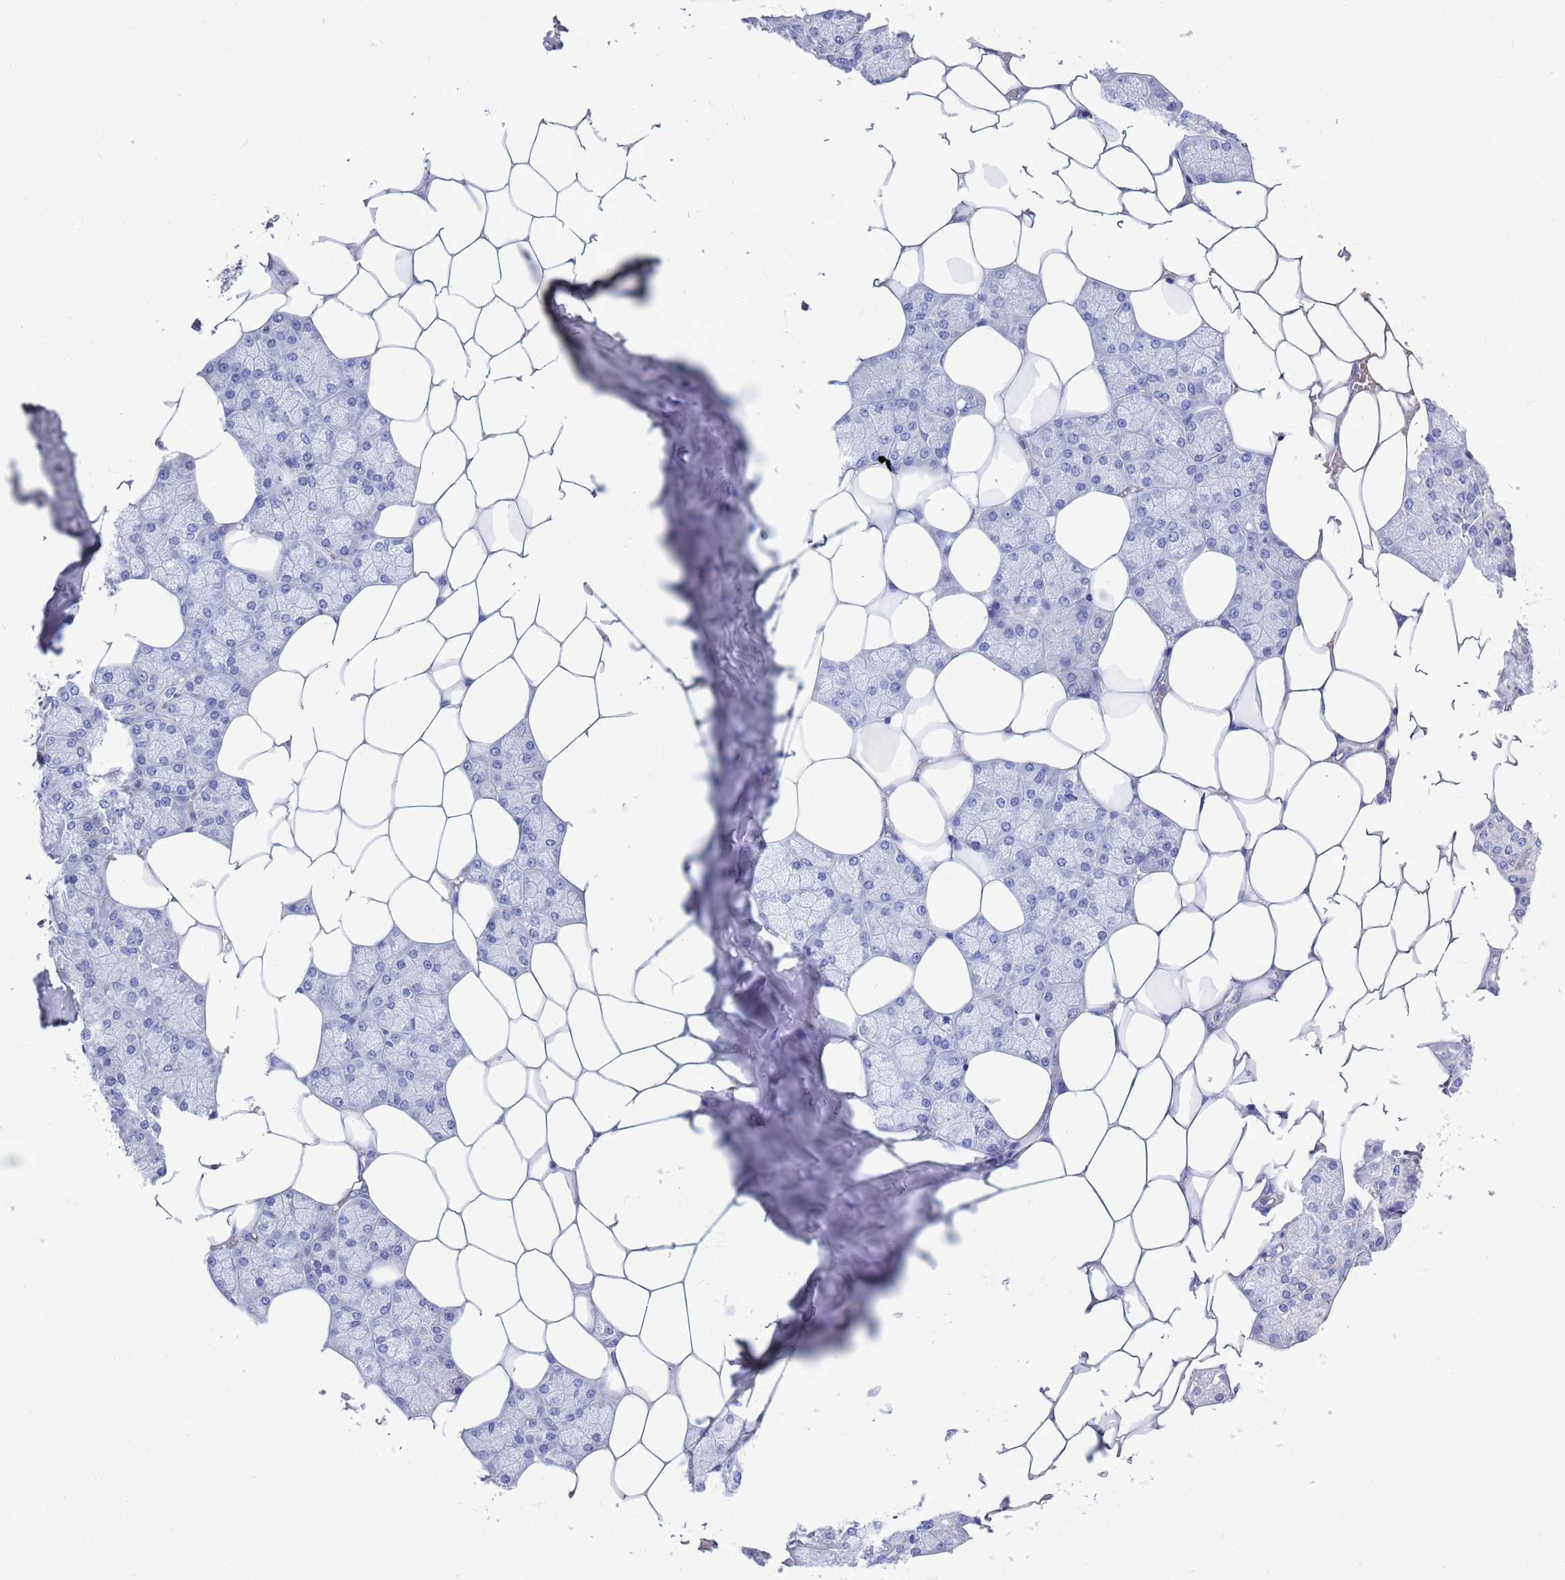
{"staining": {"intensity": "strong", "quantity": "<25%", "location": "cytoplasmic/membranous"}, "tissue": "salivary gland", "cell_type": "Glandular cells", "image_type": "normal", "snomed": [{"axis": "morphology", "description": "Normal tissue, NOS"}, {"axis": "topography", "description": "Salivary gland"}], "caption": "Protein expression analysis of normal salivary gland shows strong cytoplasmic/membranous staining in approximately <25% of glandular cells. The protein is shown in brown color, while the nuclei are stained blue.", "gene": "MTMR2", "patient": {"sex": "male", "age": 62}}